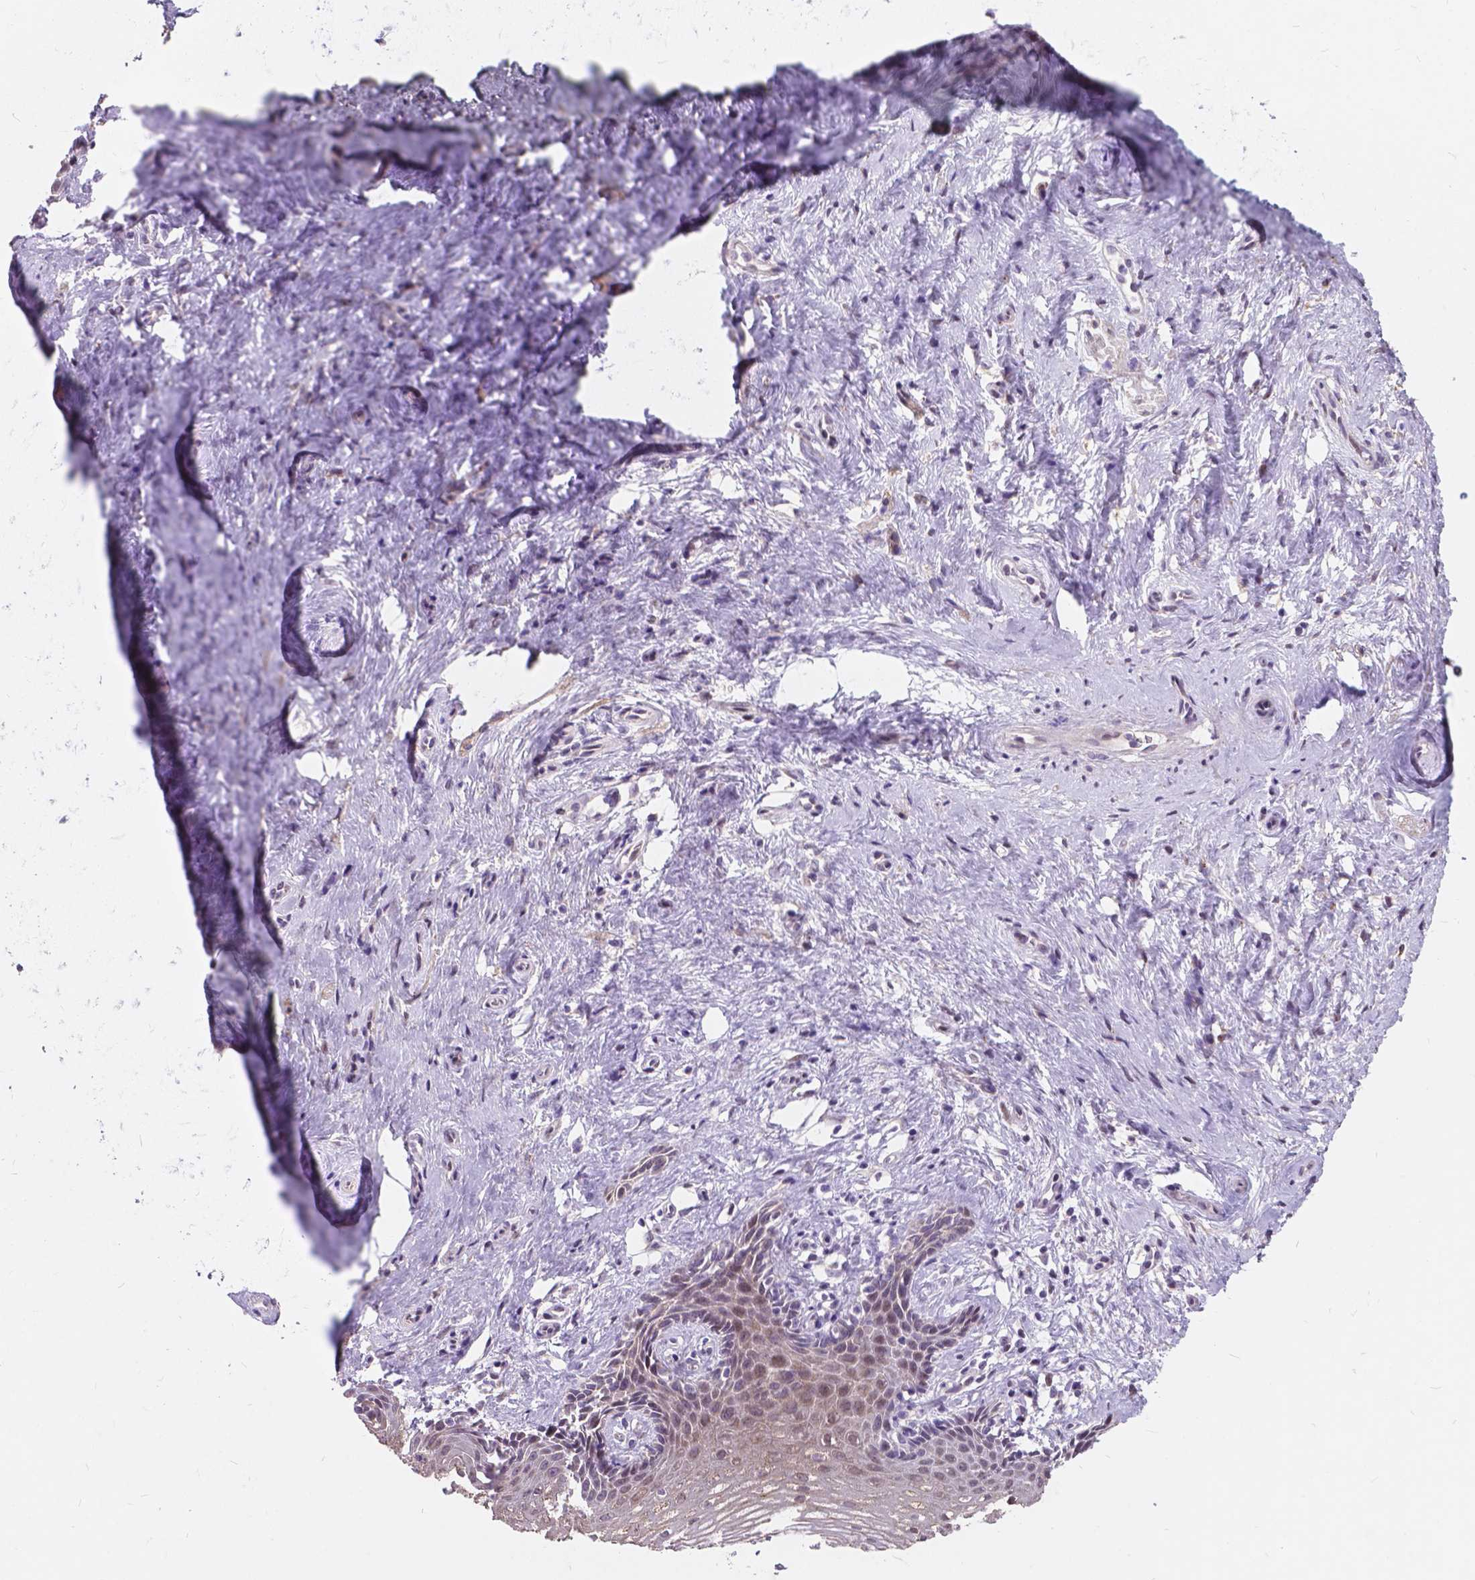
{"staining": {"intensity": "weak", "quantity": ">75%", "location": "cytoplasmic/membranous"}, "tissue": "vagina", "cell_type": "Squamous epithelial cells", "image_type": "normal", "snomed": [{"axis": "morphology", "description": "Normal tissue, NOS"}, {"axis": "topography", "description": "Vagina"}], "caption": "This image shows immunohistochemistry staining of normal human vagina, with low weak cytoplasmic/membranous positivity in about >75% of squamous epithelial cells.", "gene": "MYH14", "patient": {"sex": "female", "age": 42}}